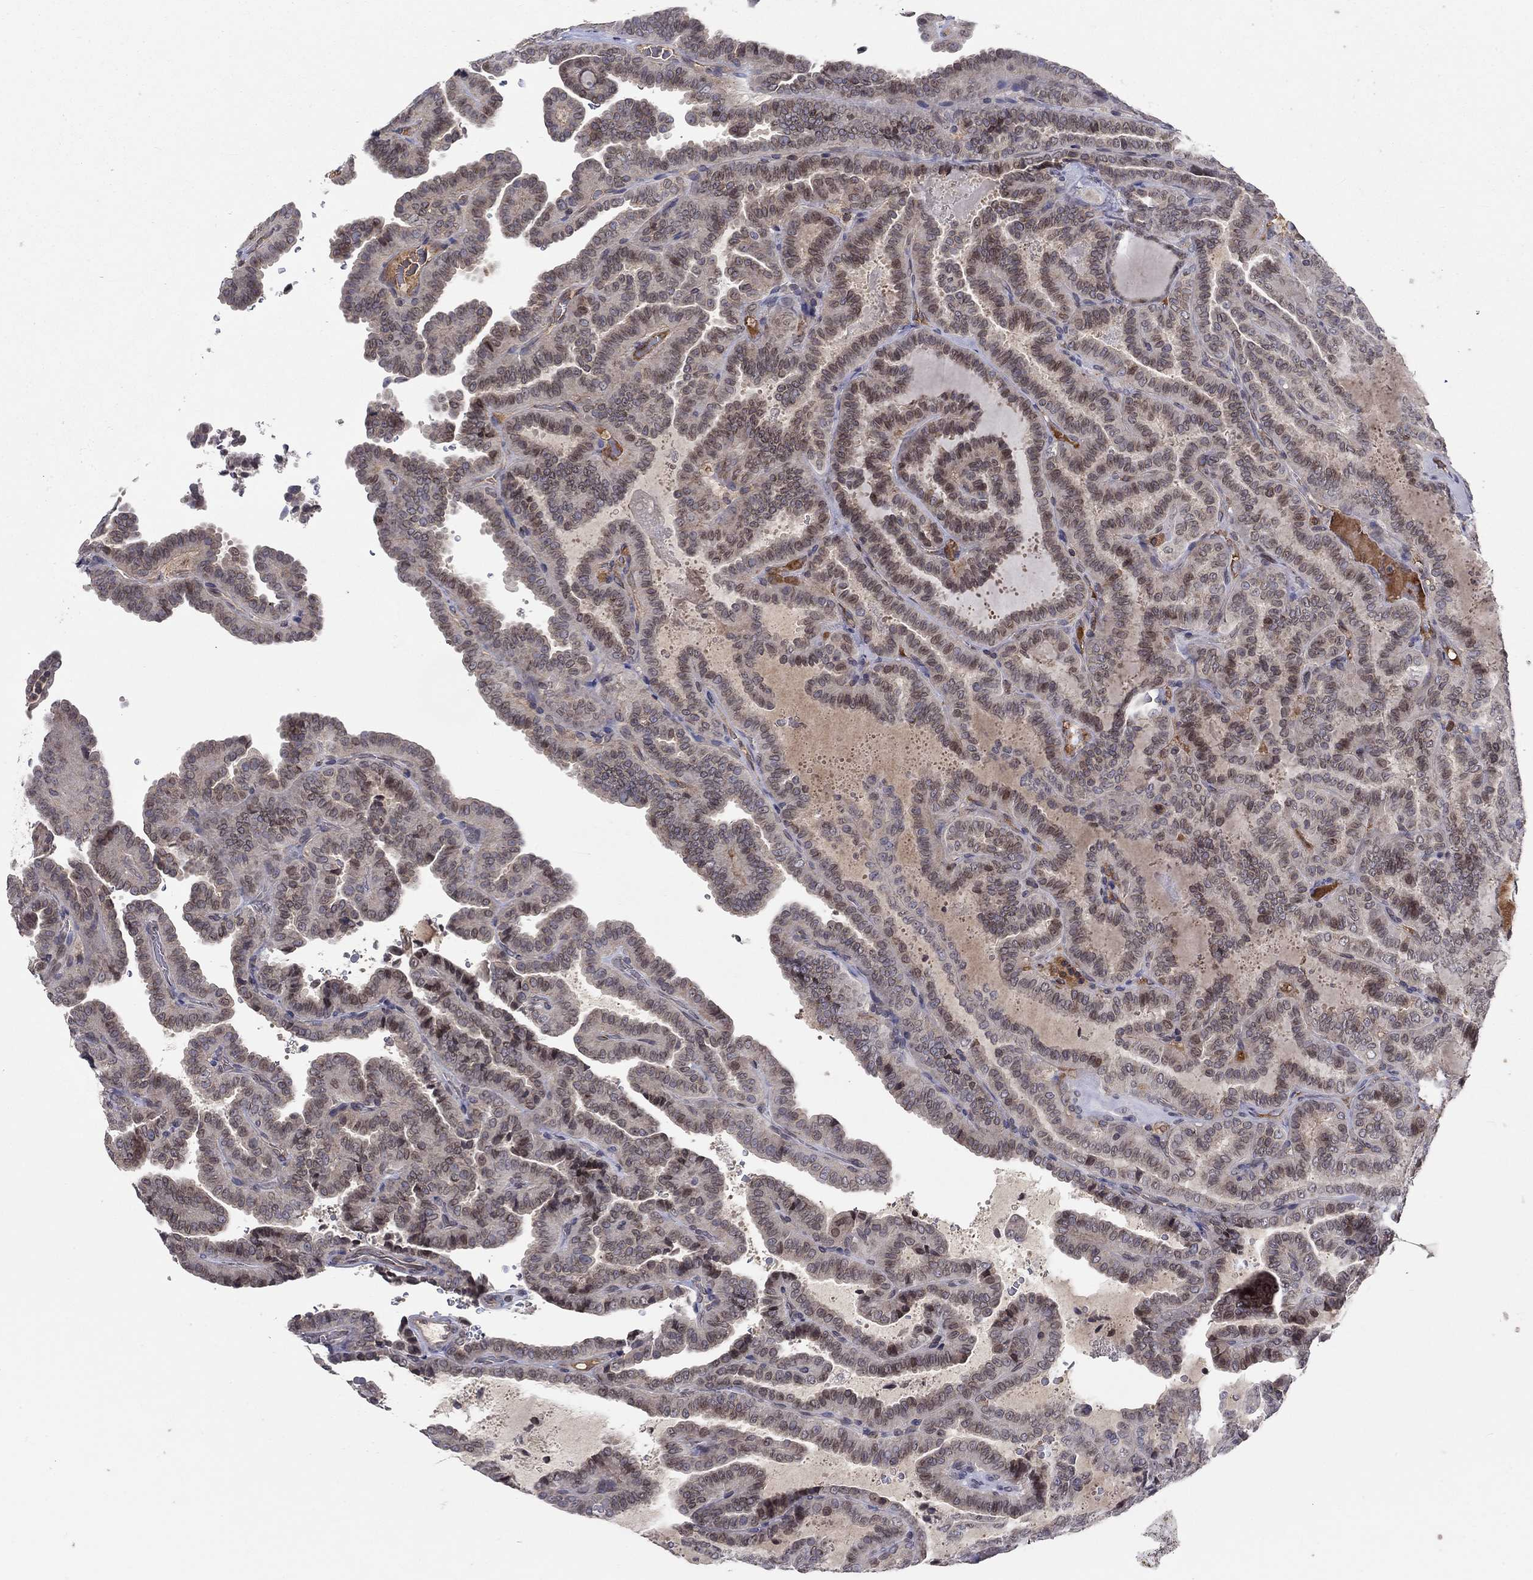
{"staining": {"intensity": "weak", "quantity": "<25%", "location": "cytoplasmic/membranous,nuclear"}, "tissue": "thyroid cancer", "cell_type": "Tumor cells", "image_type": "cancer", "snomed": [{"axis": "morphology", "description": "Papillary adenocarcinoma, NOS"}, {"axis": "topography", "description": "Thyroid gland"}], "caption": "A micrograph of papillary adenocarcinoma (thyroid) stained for a protein displays no brown staining in tumor cells. (IHC, brightfield microscopy, high magnification).", "gene": "CETN3", "patient": {"sex": "female", "age": 39}}